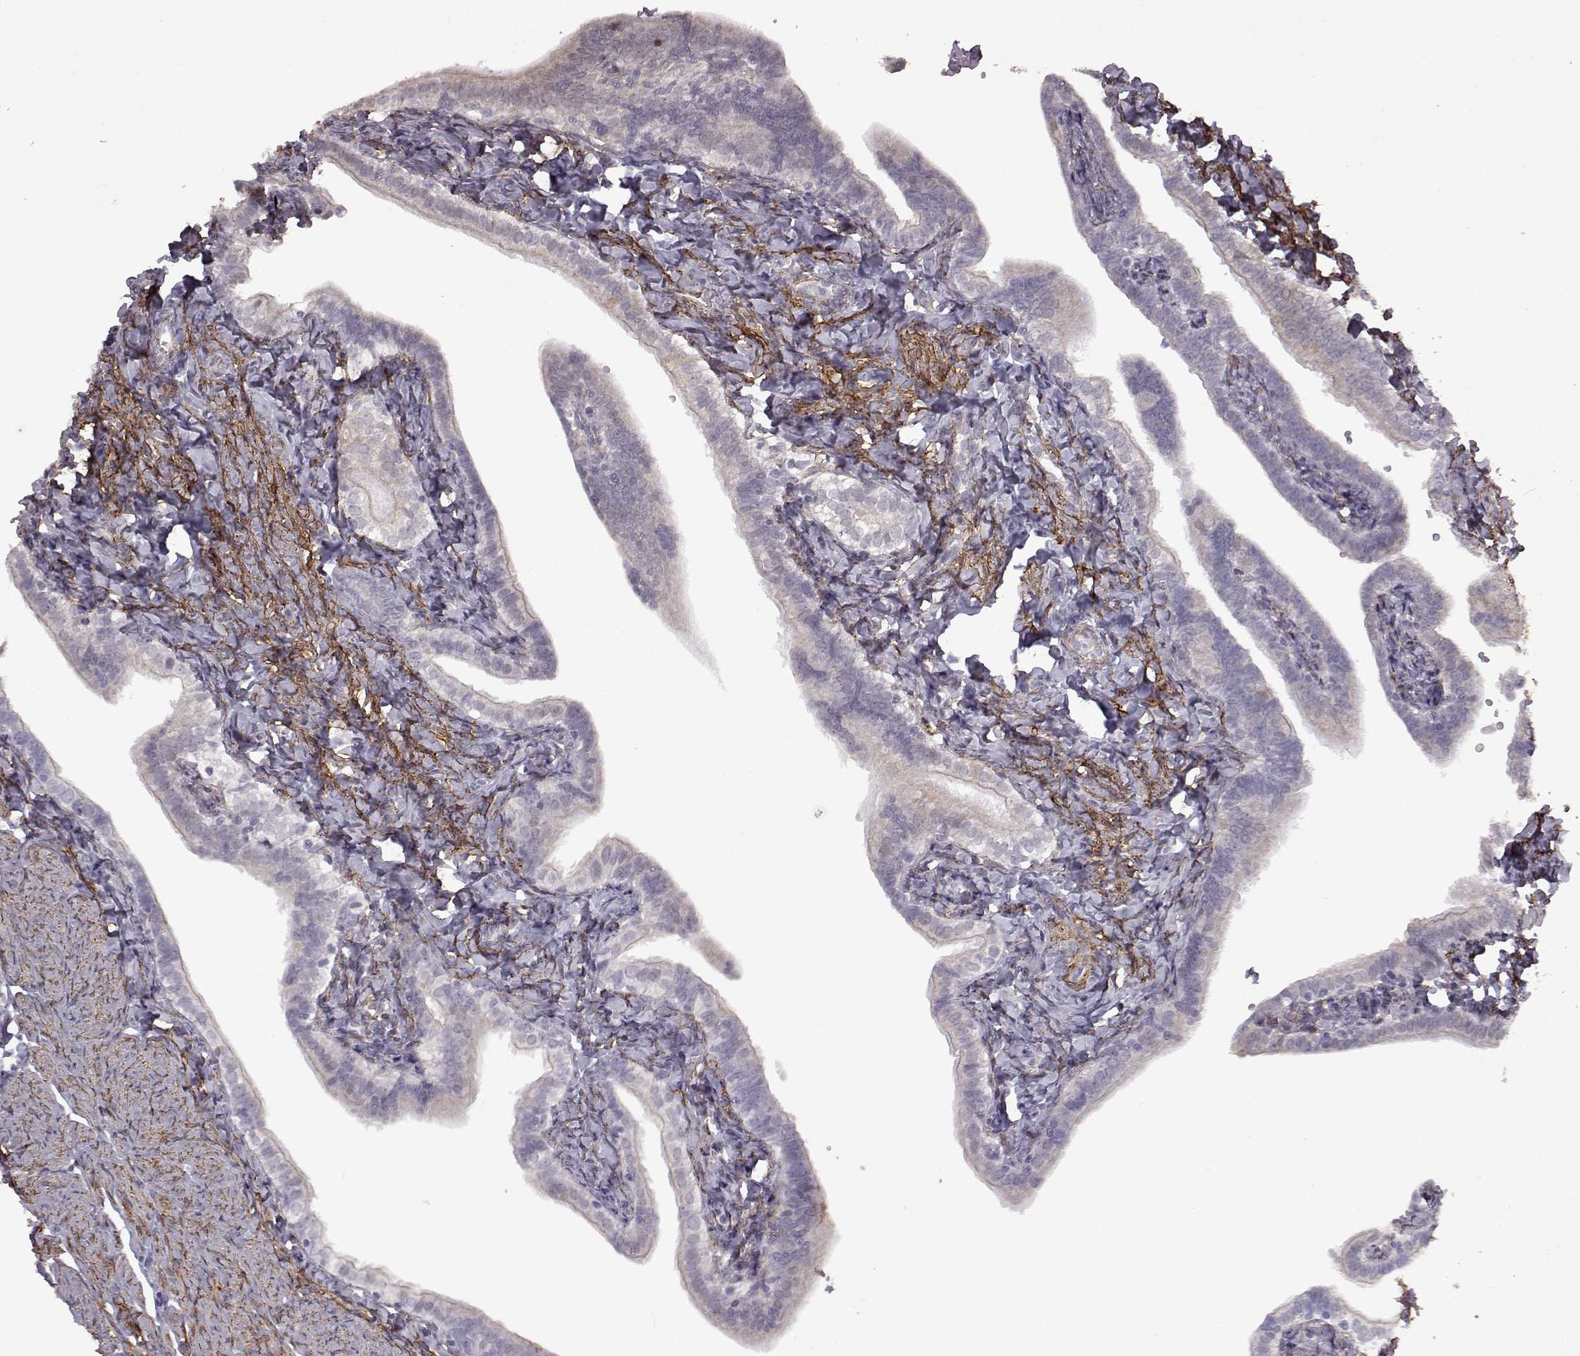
{"staining": {"intensity": "negative", "quantity": "none", "location": "none"}, "tissue": "fallopian tube", "cell_type": "Glandular cells", "image_type": "normal", "snomed": [{"axis": "morphology", "description": "Normal tissue, NOS"}, {"axis": "topography", "description": "Fallopian tube"}], "caption": "This micrograph is of unremarkable fallopian tube stained with immunohistochemistry to label a protein in brown with the nuclei are counter-stained blue. There is no staining in glandular cells. (DAB IHC, high magnification).", "gene": "SYNPO2", "patient": {"sex": "female", "age": 41}}